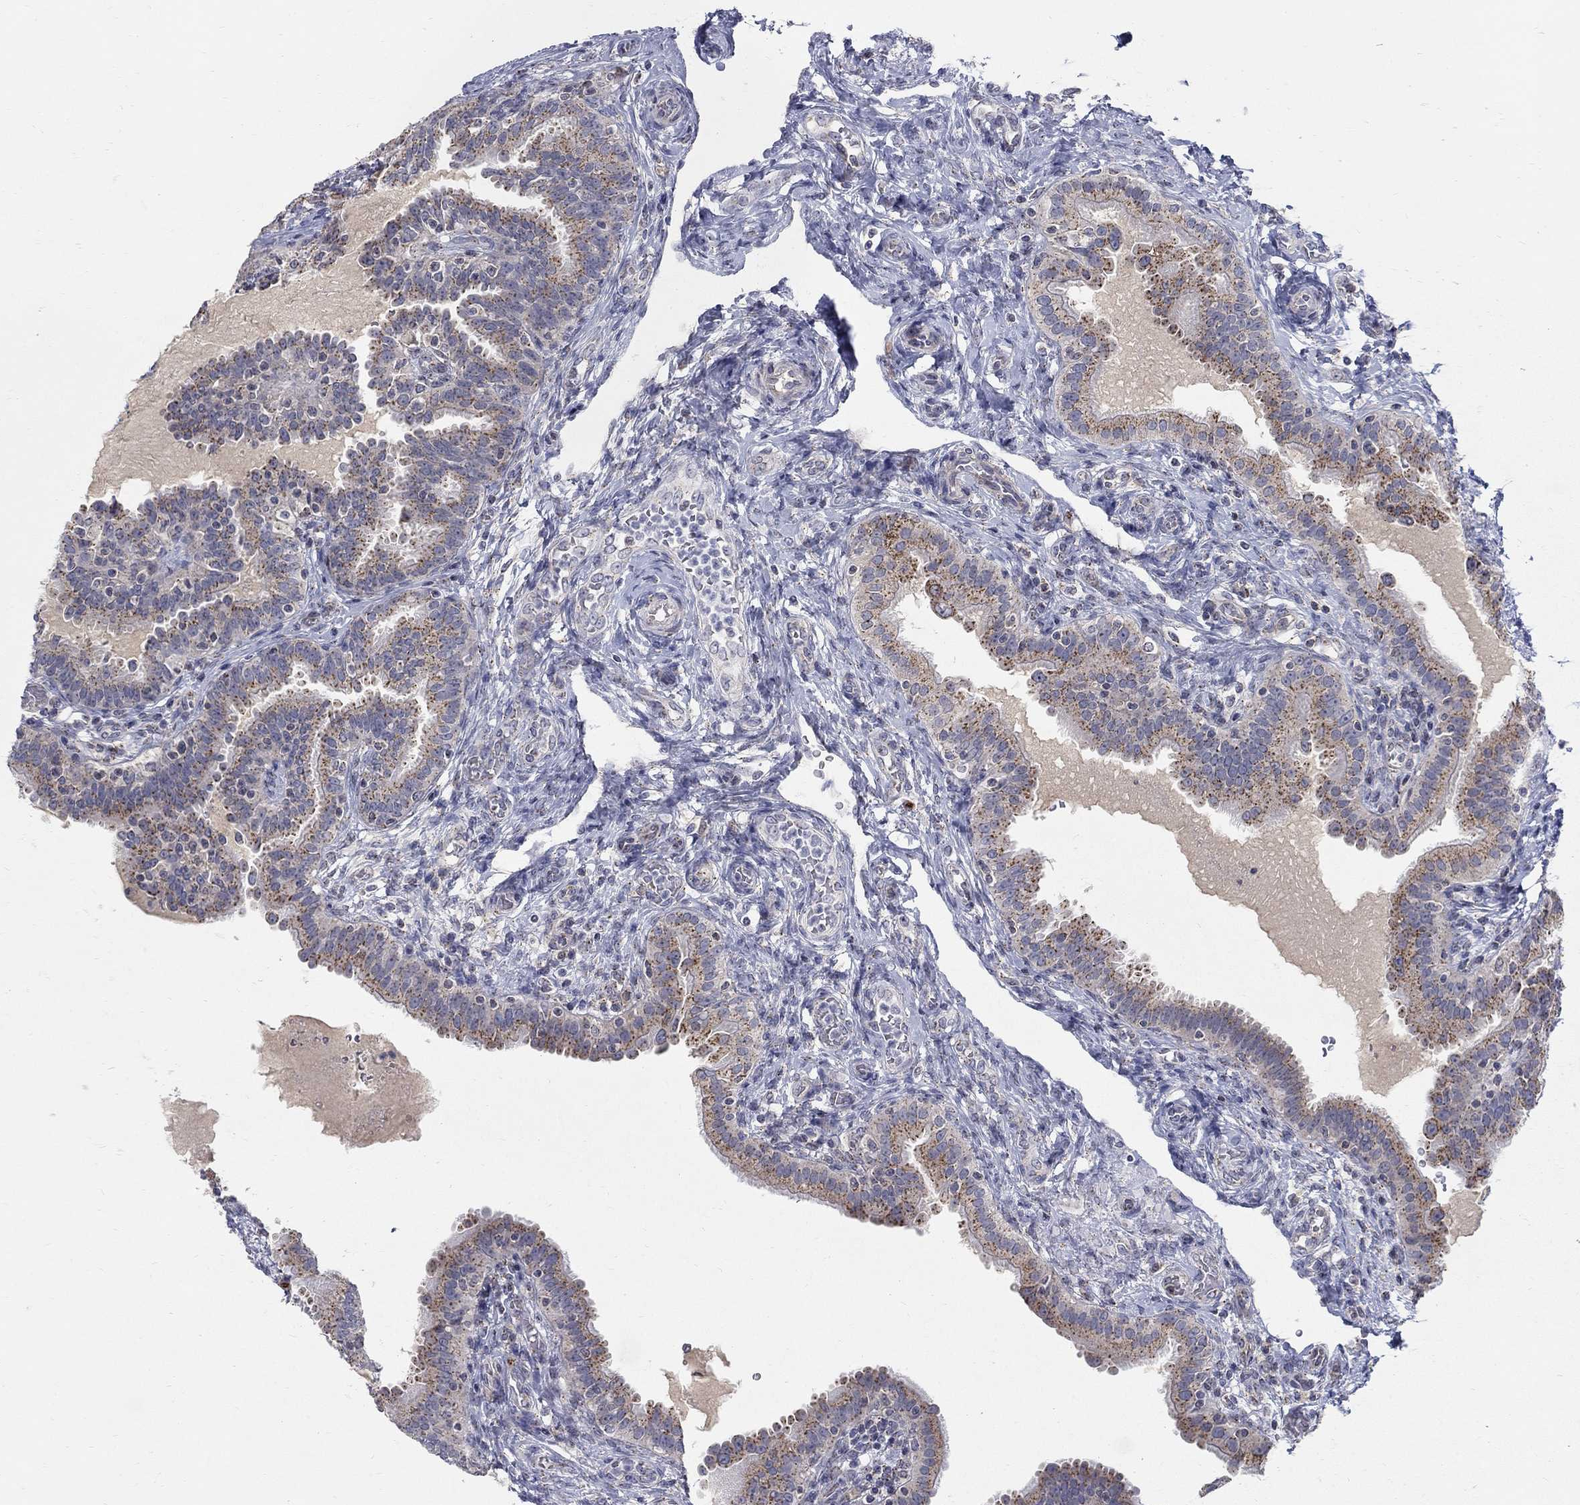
{"staining": {"intensity": "moderate", "quantity": "25%-75%", "location": "cytoplasmic/membranous"}, "tissue": "fallopian tube", "cell_type": "Glandular cells", "image_type": "normal", "snomed": [{"axis": "morphology", "description": "Normal tissue, NOS"}, {"axis": "topography", "description": "Fallopian tube"}, {"axis": "topography", "description": "Ovary"}], "caption": "Immunohistochemistry (IHC) of normal human fallopian tube exhibits medium levels of moderate cytoplasmic/membranous staining in about 25%-75% of glandular cells.", "gene": "PANK3", "patient": {"sex": "female", "age": 41}}